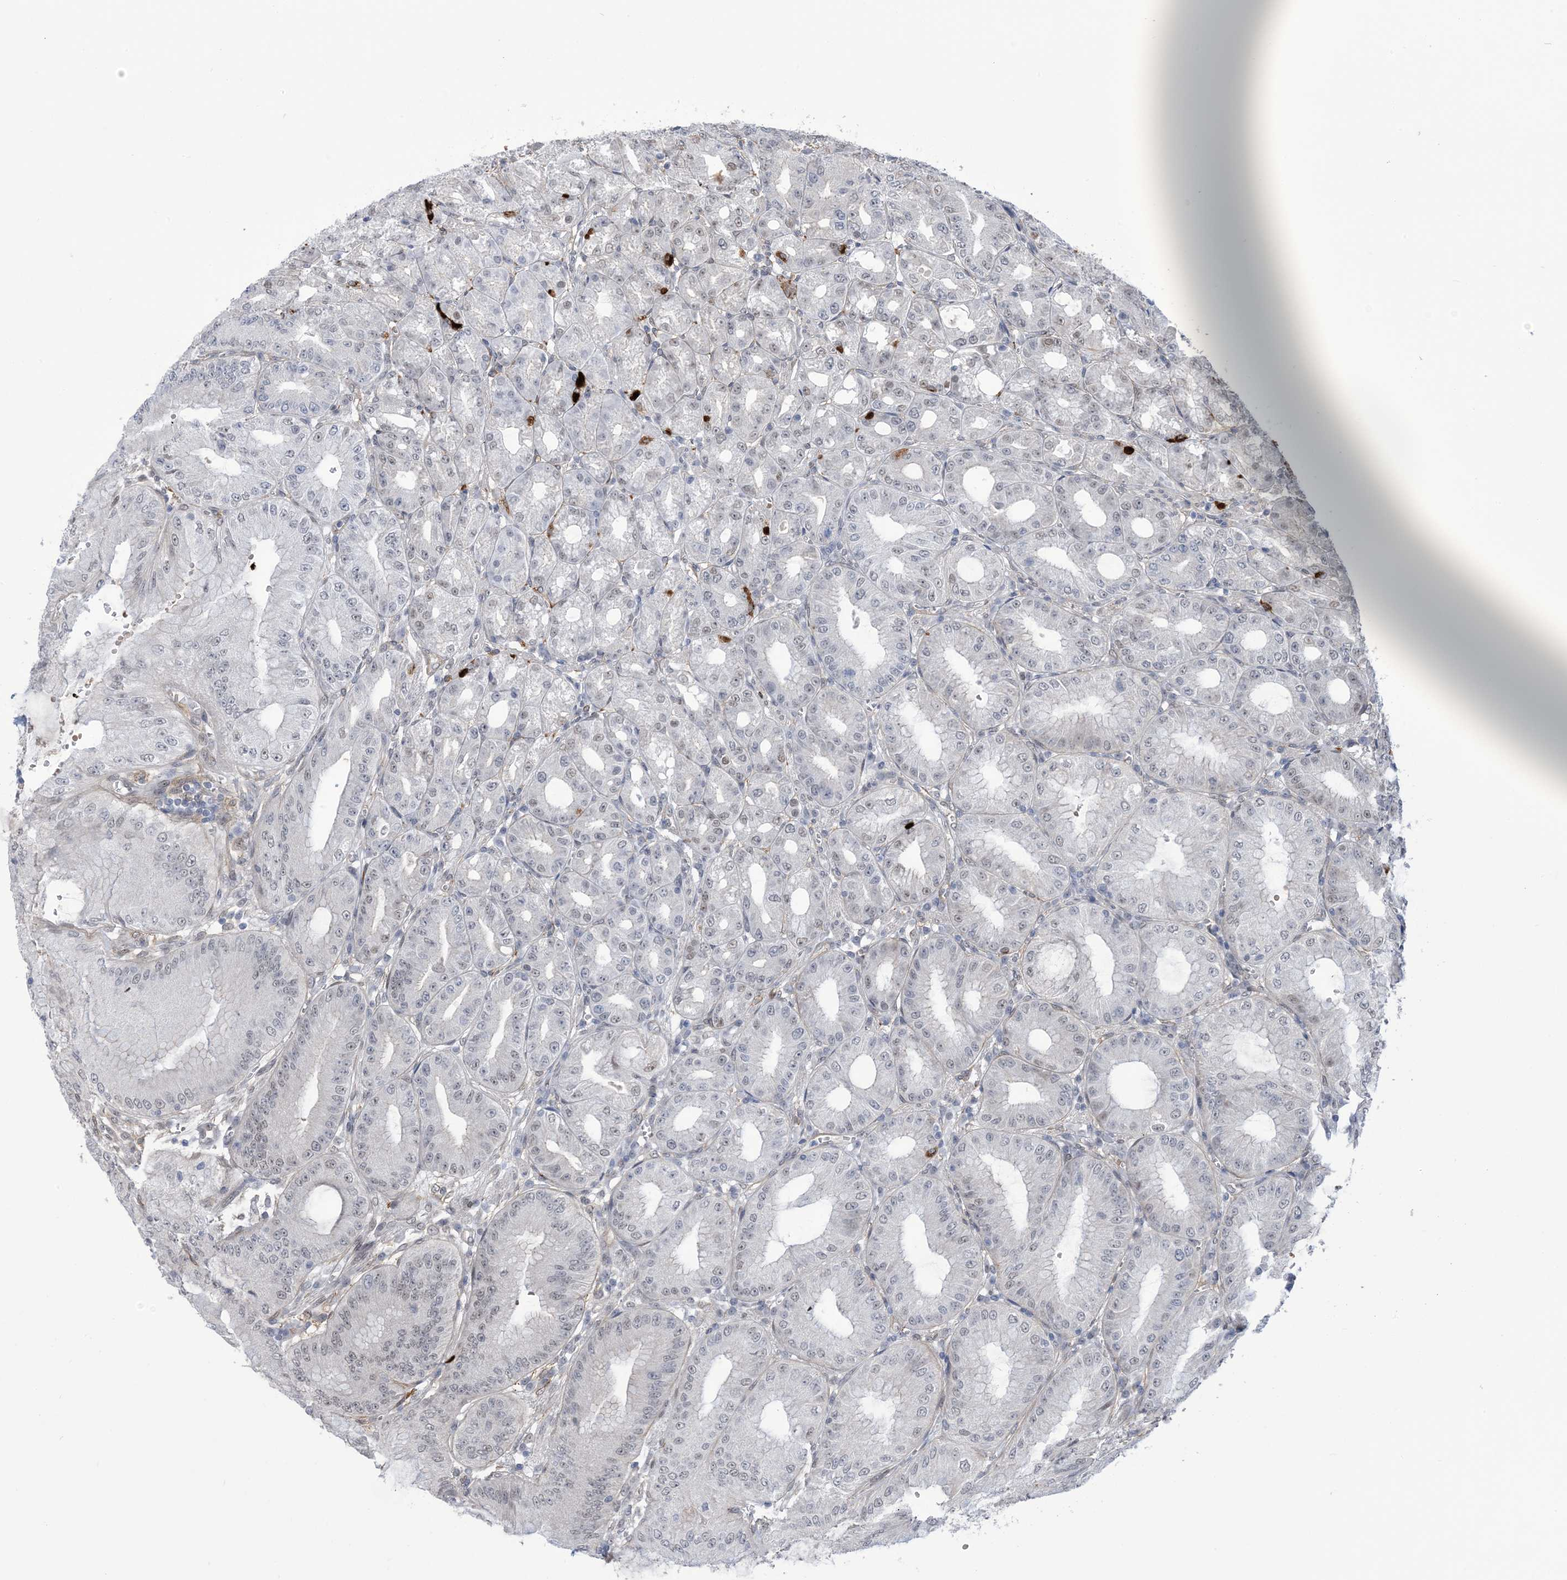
{"staining": {"intensity": "negative", "quantity": "none", "location": "none"}, "tissue": "stomach", "cell_type": "Glandular cells", "image_type": "normal", "snomed": [{"axis": "morphology", "description": "Normal tissue, NOS"}, {"axis": "topography", "description": "Stomach, lower"}], "caption": "Immunohistochemistry image of unremarkable human stomach stained for a protein (brown), which shows no staining in glandular cells. (DAB (3,3'-diaminobenzidine) immunohistochemistry, high magnification).", "gene": "ZNF8", "patient": {"sex": "male", "age": 71}}